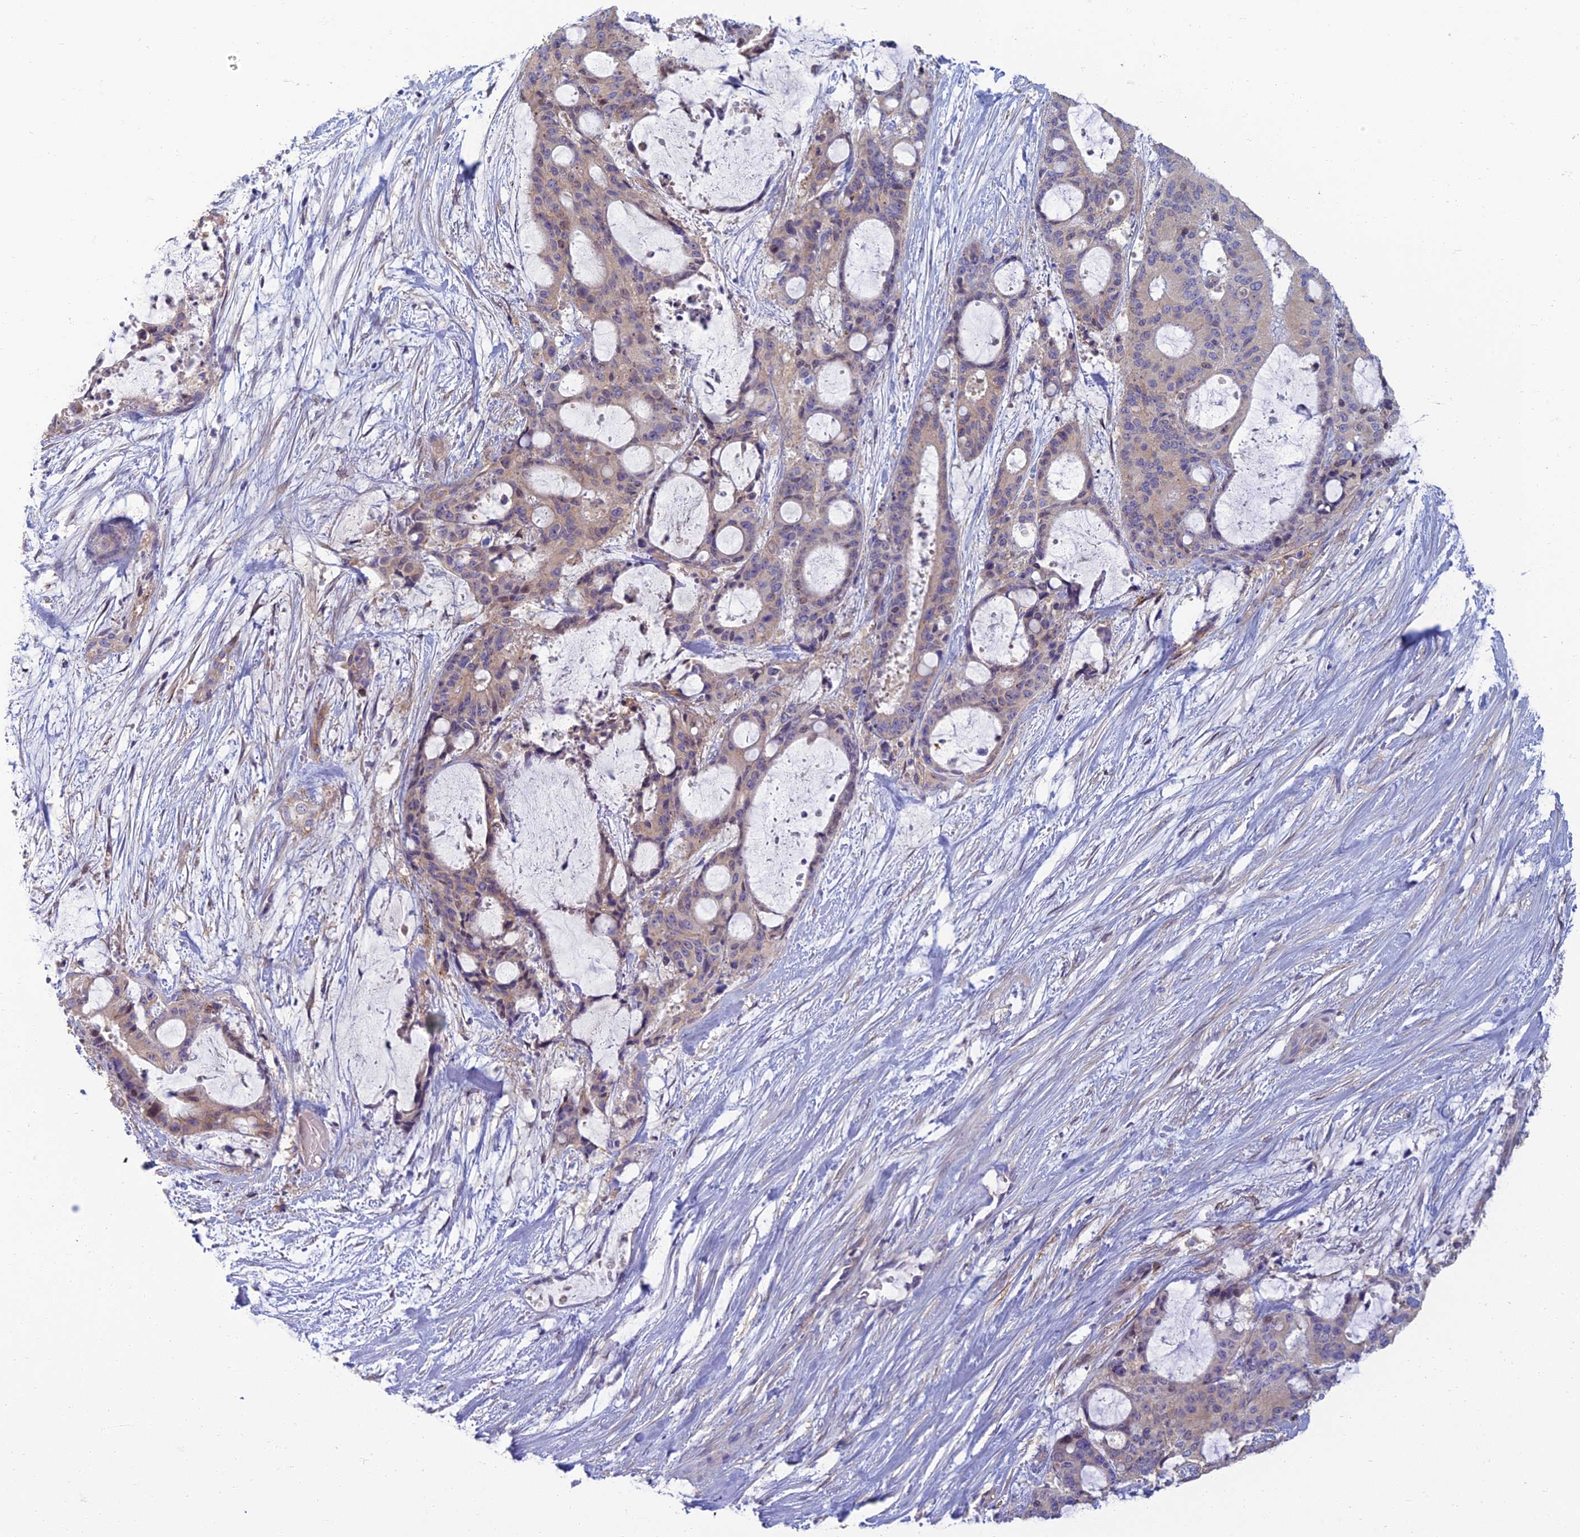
{"staining": {"intensity": "weak", "quantity": "<25%", "location": "cytoplasmic/membranous"}, "tissue": "liver cancer", "cell_type": "Tumor cells", "image_type": "cancer", "snomed": [{"axis": "morphology", "description": "Normal tissue, NOS"}, {"axis": "morphology", "description": "Cholangiocarcinoma"}, {"axis": "topography", "description": "Liver"}, {"axis": "topography", "description": "Peripheral nerve tissue"}], "caption": "The histopathology image shows no staining of tumor cells in liver cholangiocarcinoma.", "gene": "NEURL1", "patient": {"sex": "female", "age": 73}}